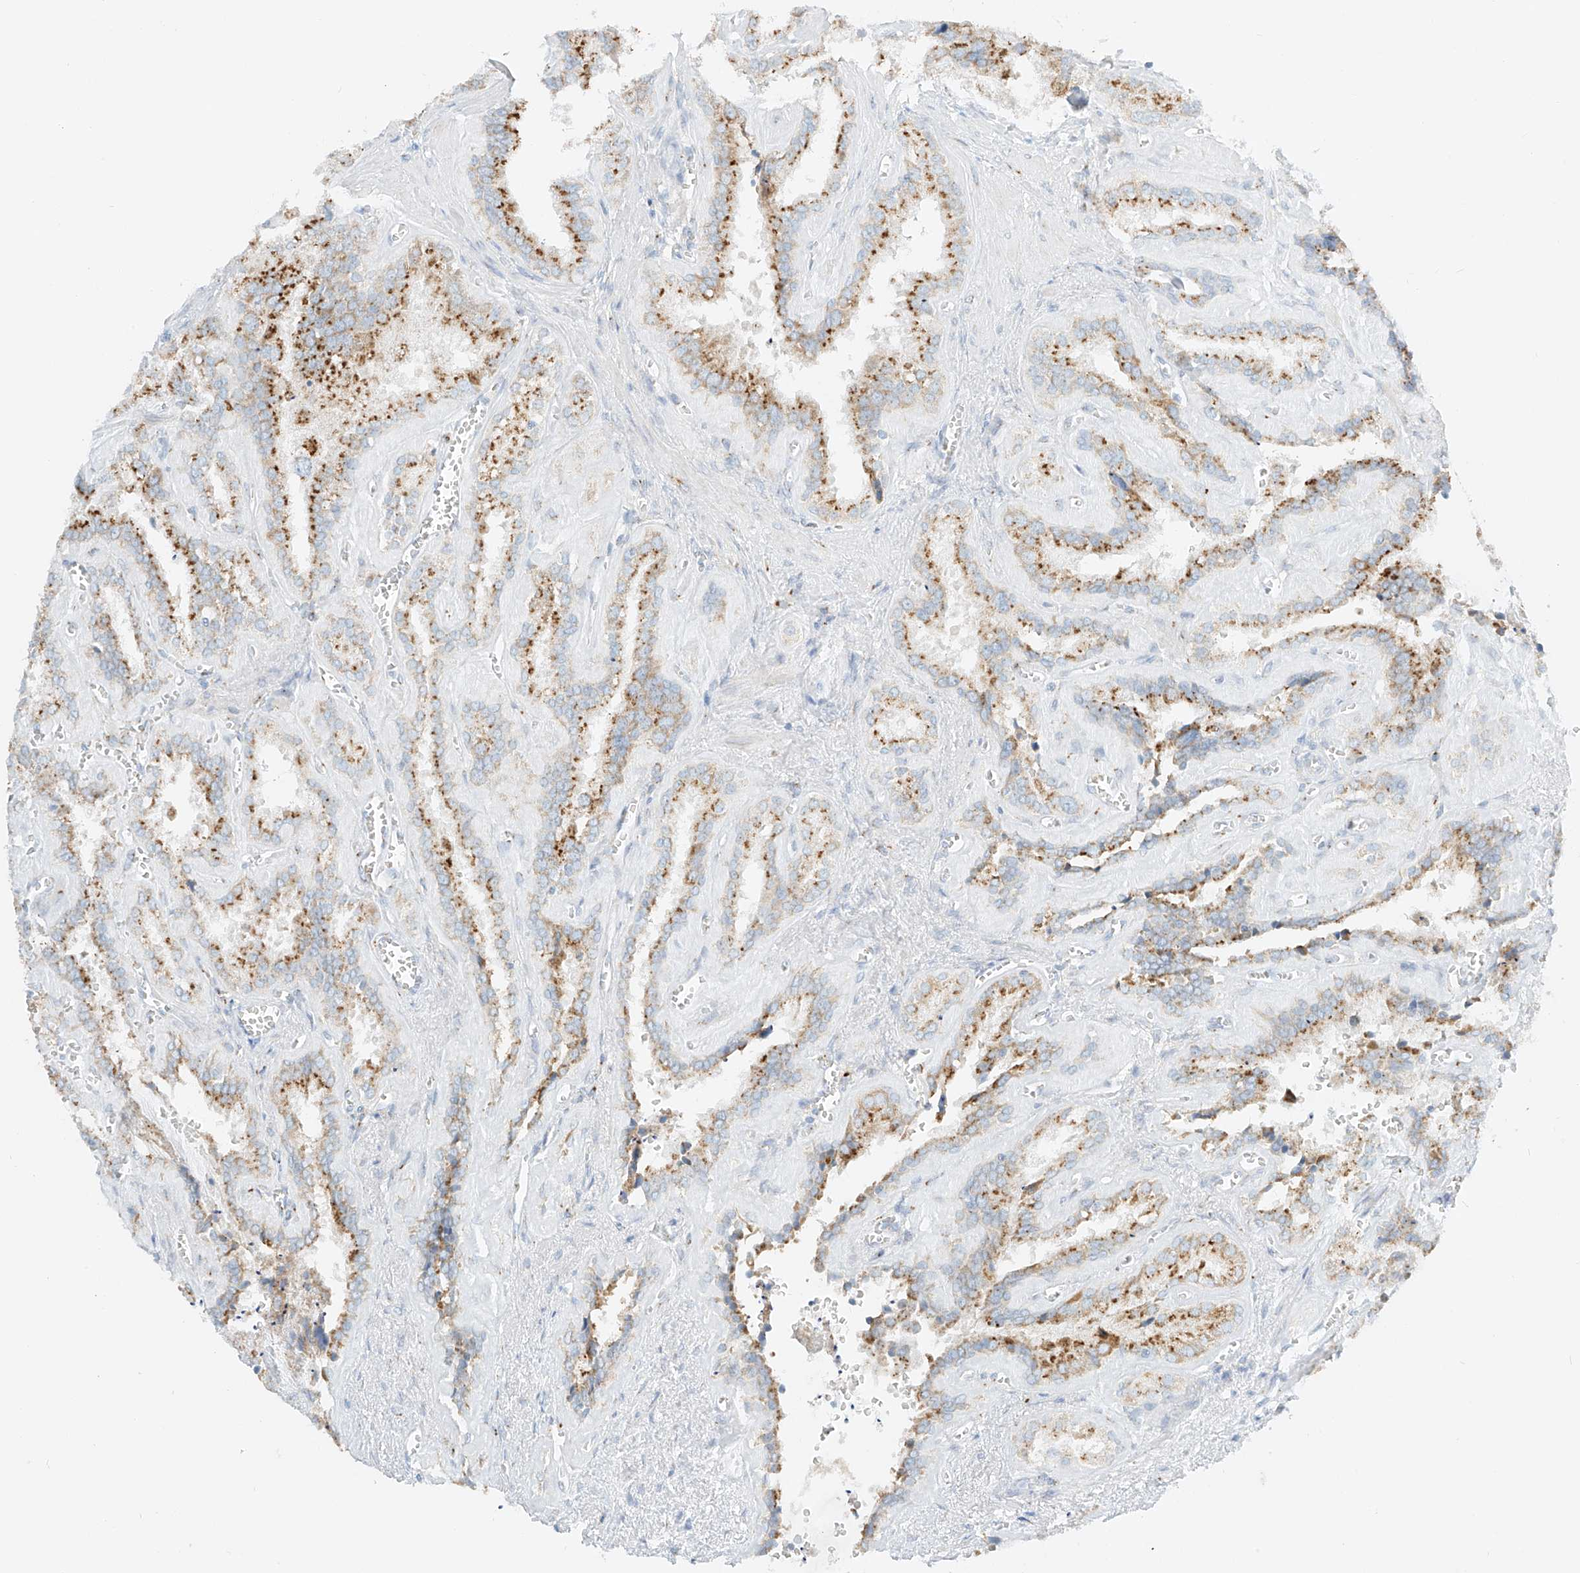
{"staining": {"intensity": "moderate", "quantity": ">75%", "location": "cytoplasmic/membranous"}, "tissue": "seminal vesicle", "cell_type": "Glandular cells", "image_type": "normal", "snomed": [{"axis": "morphology", "description": "Normal tissue, NOS"}, {"axis": "topography", "description": "Prostate"}, {"axis": "topography", "description": "Seminal veicle"}], "caption": "This micrograph shows benign seminal vesicle stained with IHC to label a protein in brown. The cytoplasmic/membranous of glandular cells show moderate positivity for the protein. Nuclei are counter-stained blue.", "gene": "TMEM87B", "patient": {"sex": "male", "age": 59}}